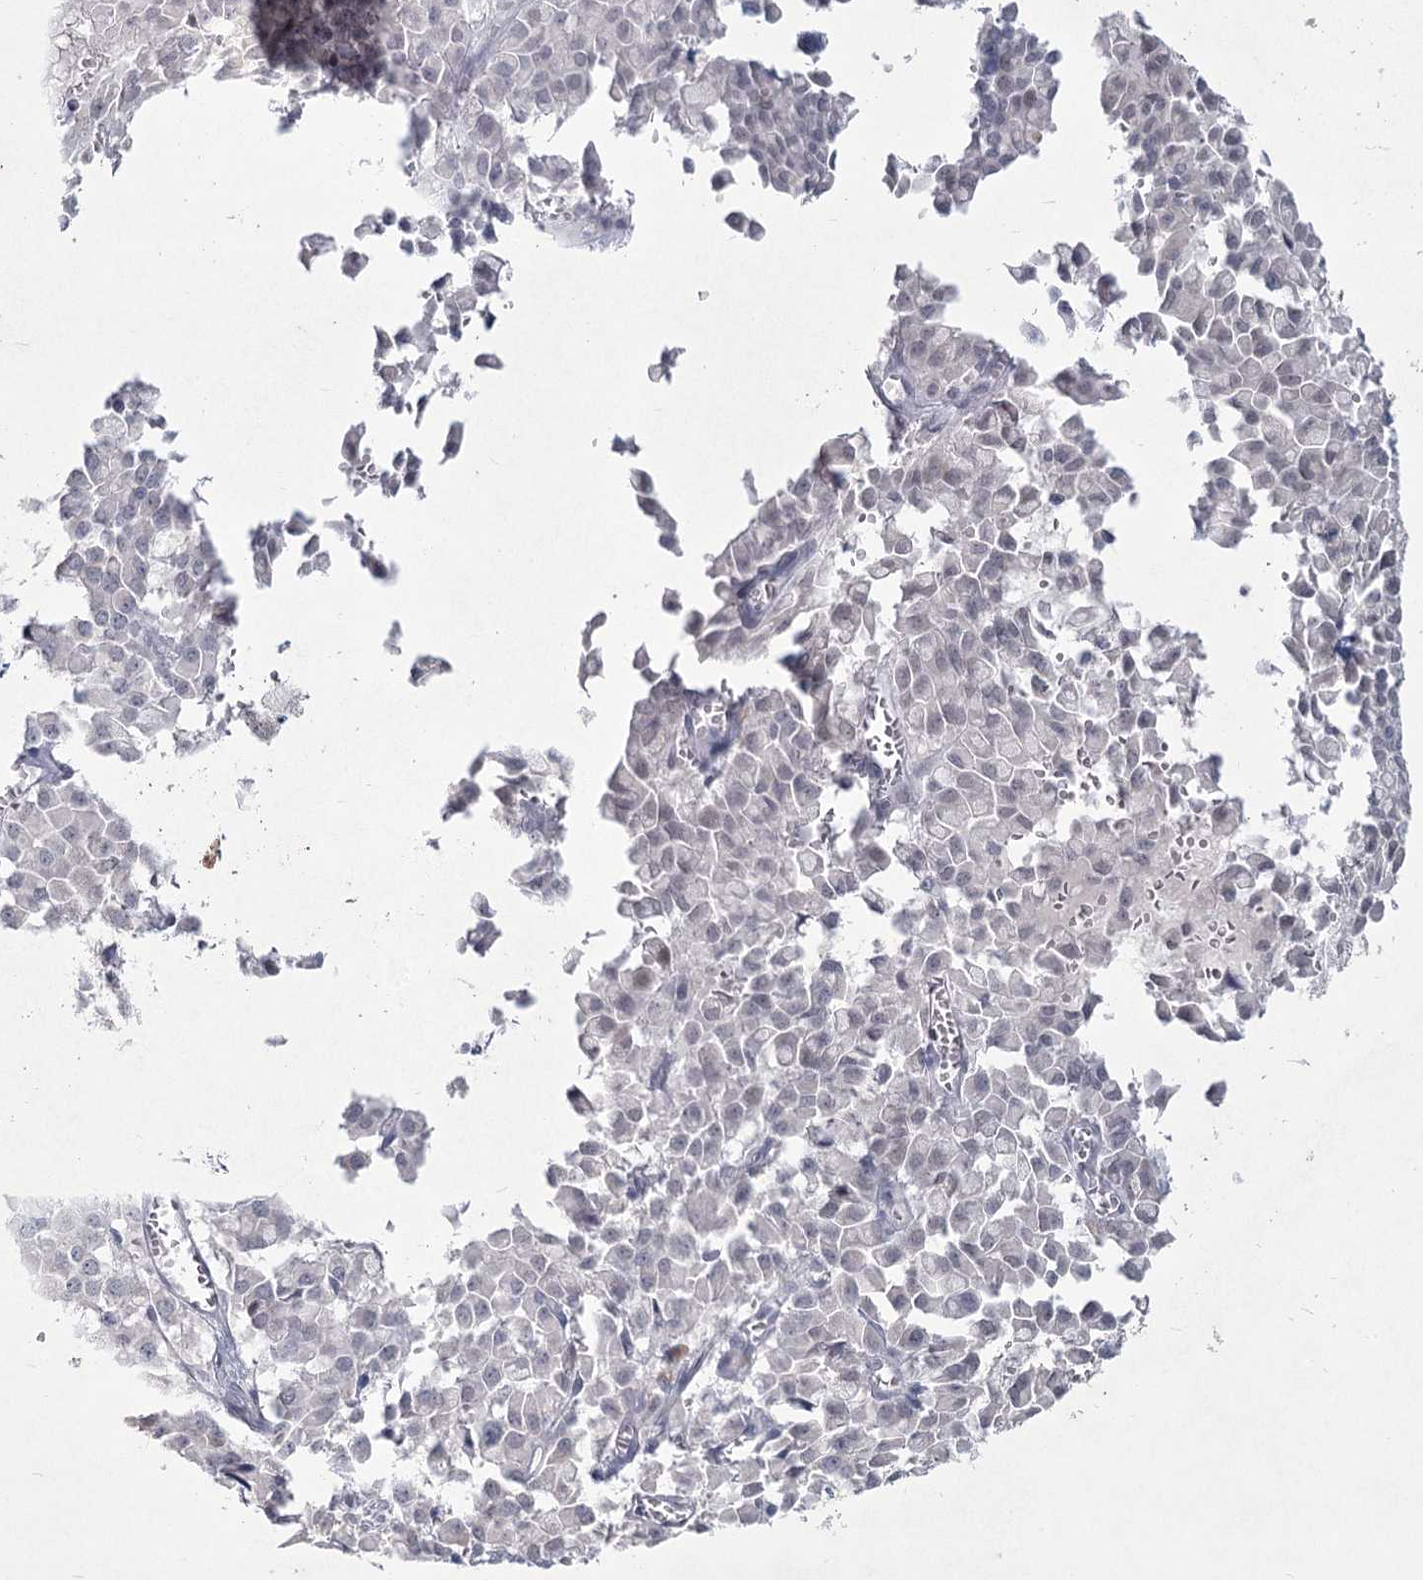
{"staining": {"intensity": "negative", "quantity": "none", "location": "none"}, "tissue": "pancreatic cancer", "cell_type": "Tumor cells", "image_type": "cancer", "snomed": [{"axis": "morphology", "description": "Adenocarcinoma, NOS"}, {"axis": "topography", "description": "Pancreas"}], "caption": "DAB (3,3'-diaminobenzidine) immunohistochemical staining of human pancreatic cancer reveals no significant staining in tumor cells.", "gene": "LY6G5C", "patient": {"sex": "male", "age": 65}}